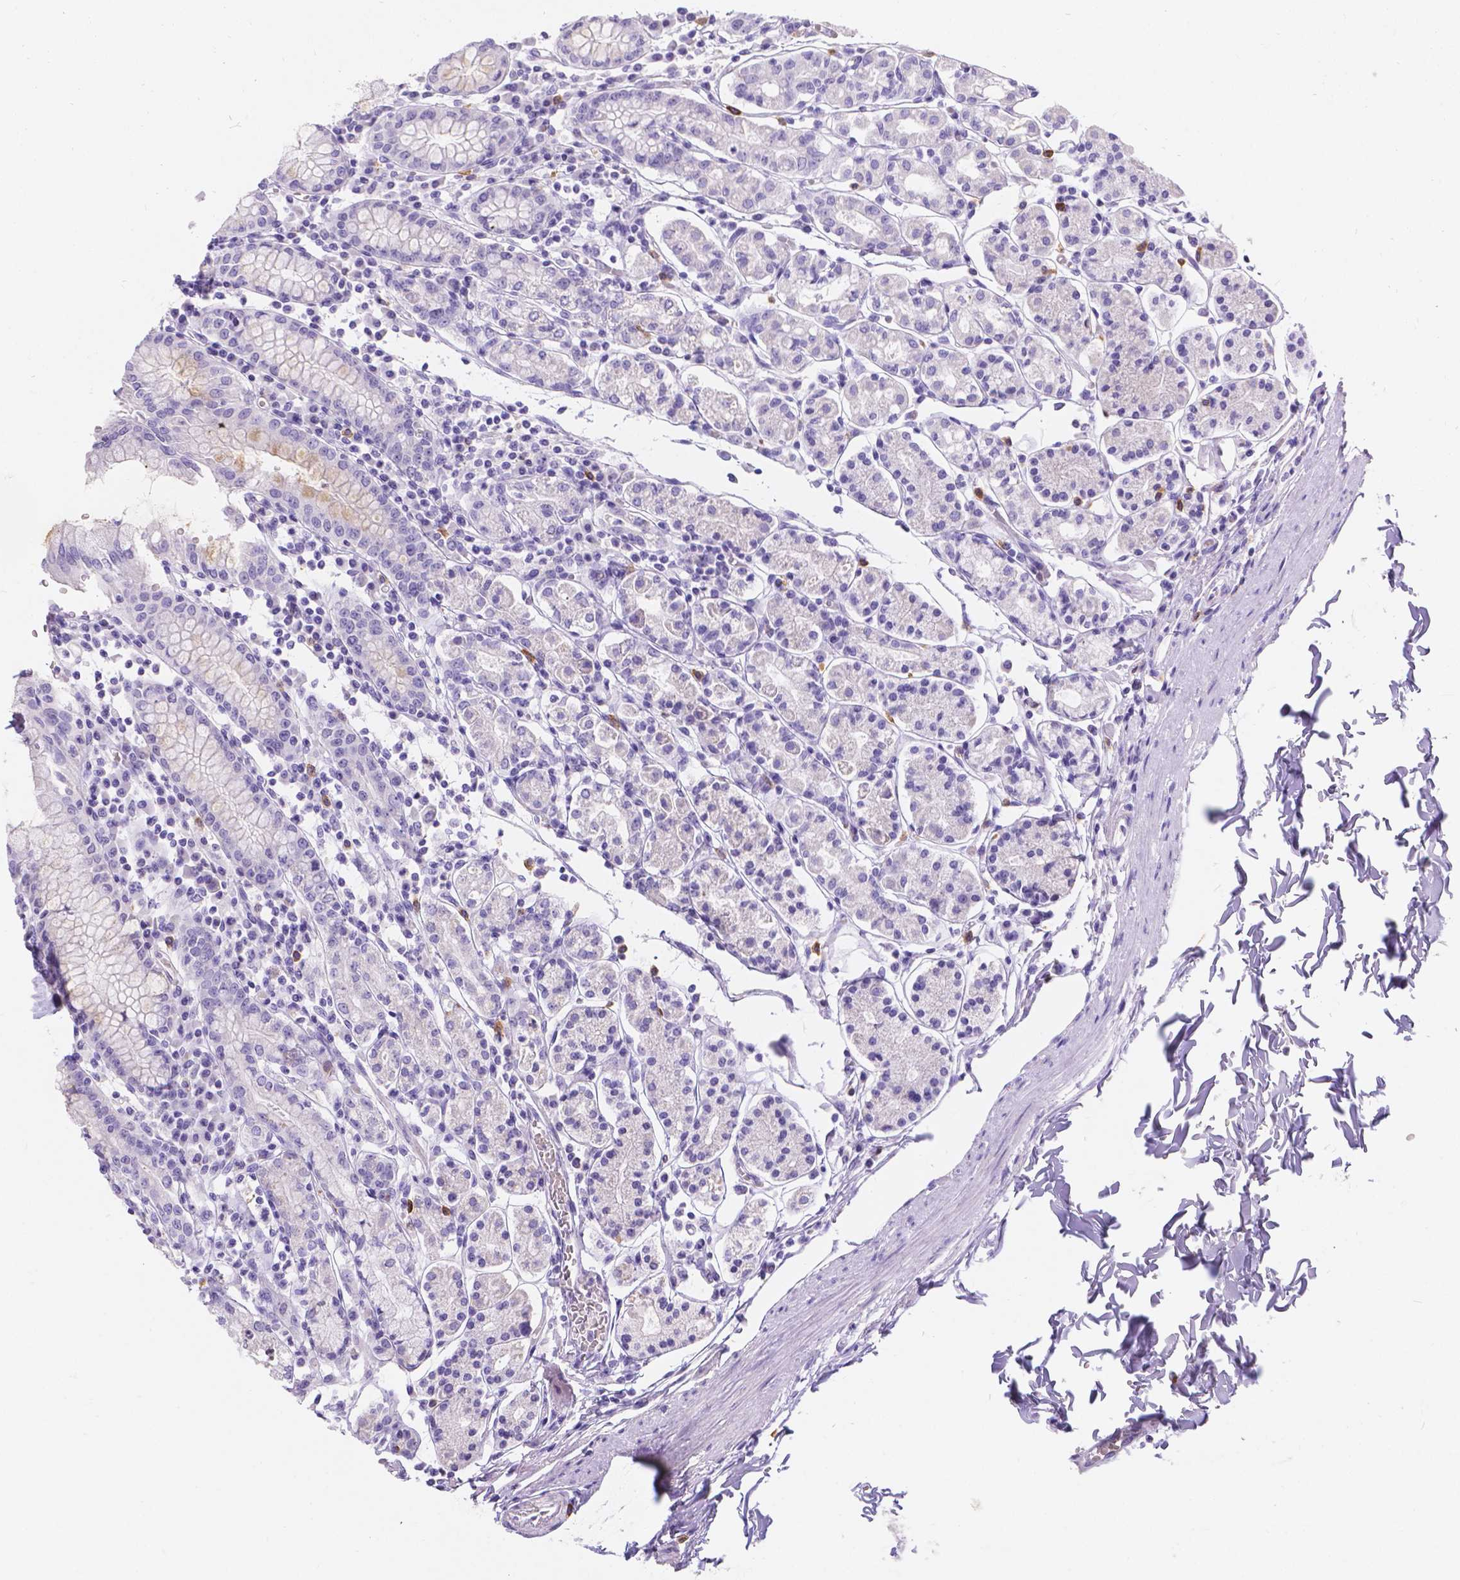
{"staining": {"intensity": "negative", "quantity": "none", "location": "none"}, "tissue": "stomach", "cell_type": "Glandular cells", "image_type": "normal", "snomed": [{"axis": "morphology", "description": "Normal tissue, NOS"}, {"axis": "topography", "description": "Stomach, upper"}, {"axis": "topography", "description": "Stomach"}], "caption": "This is an immunohistochemistry (IHC) micrograph of benign stomach. There is no staining in glandular cells.", "gene": "GNRHR", "patient": {"sex": "male", "age": 62}}